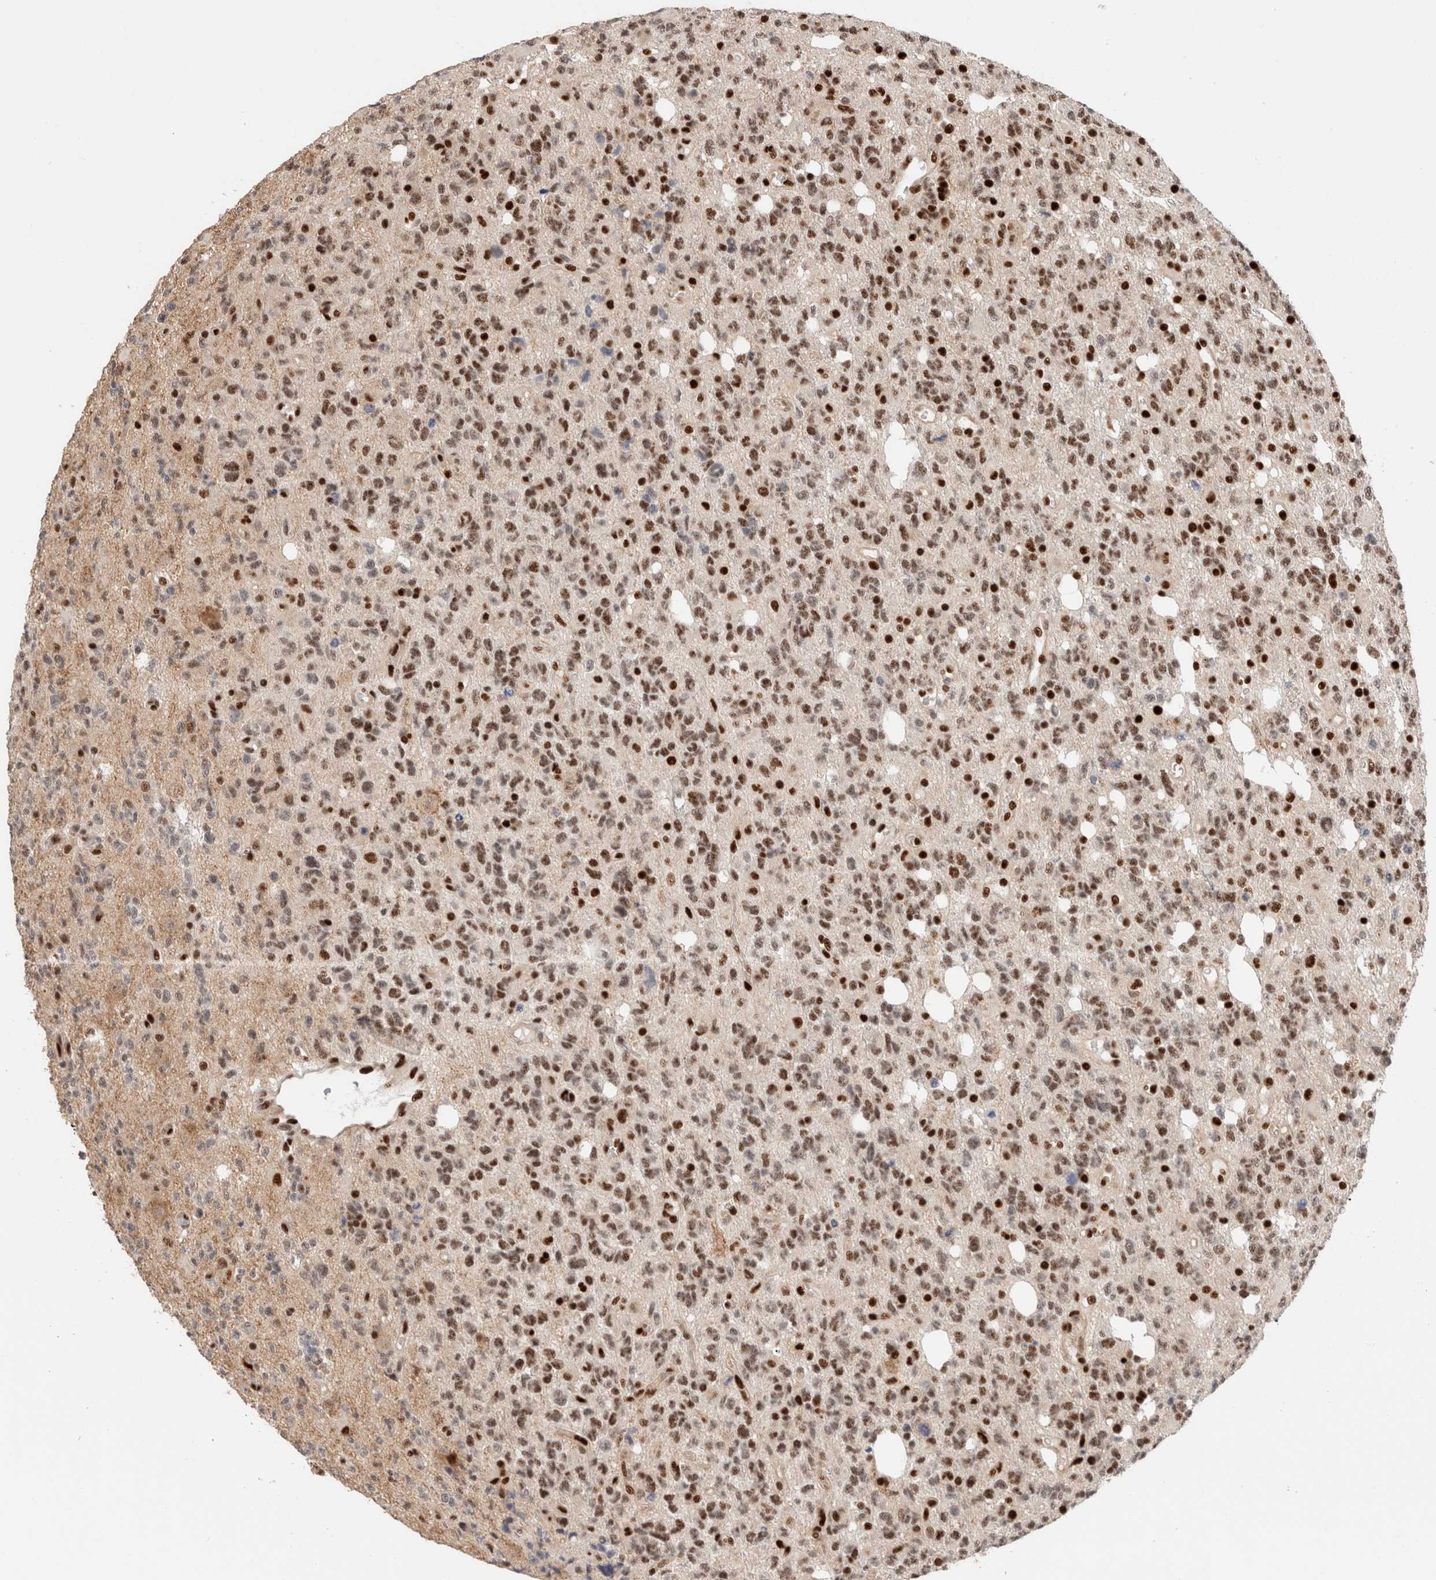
{"staining": {"intensity": "strong", "quantity": ">75%", "location": "nuclear"}, "tissue": "glioma", "cell_type": "Tumor cells", "image_type": "cancer", "snomed": [{"axis": "morphology", "description": "Glioma, malignant, High grade"}, {"axis": "topography", "description": "Brain"}], "caption": "Immunohistochemistry histopathology image of neoplastic tissue: malignant glioma (high-grade) stained using immunohistochemistry reveals high levels of strong protein expression localized specifically in the nuclear of tumor cells, appearing as a nuclear brown color.", "gene": "ID3", "patient": {"sex": "female", "age": 62}}